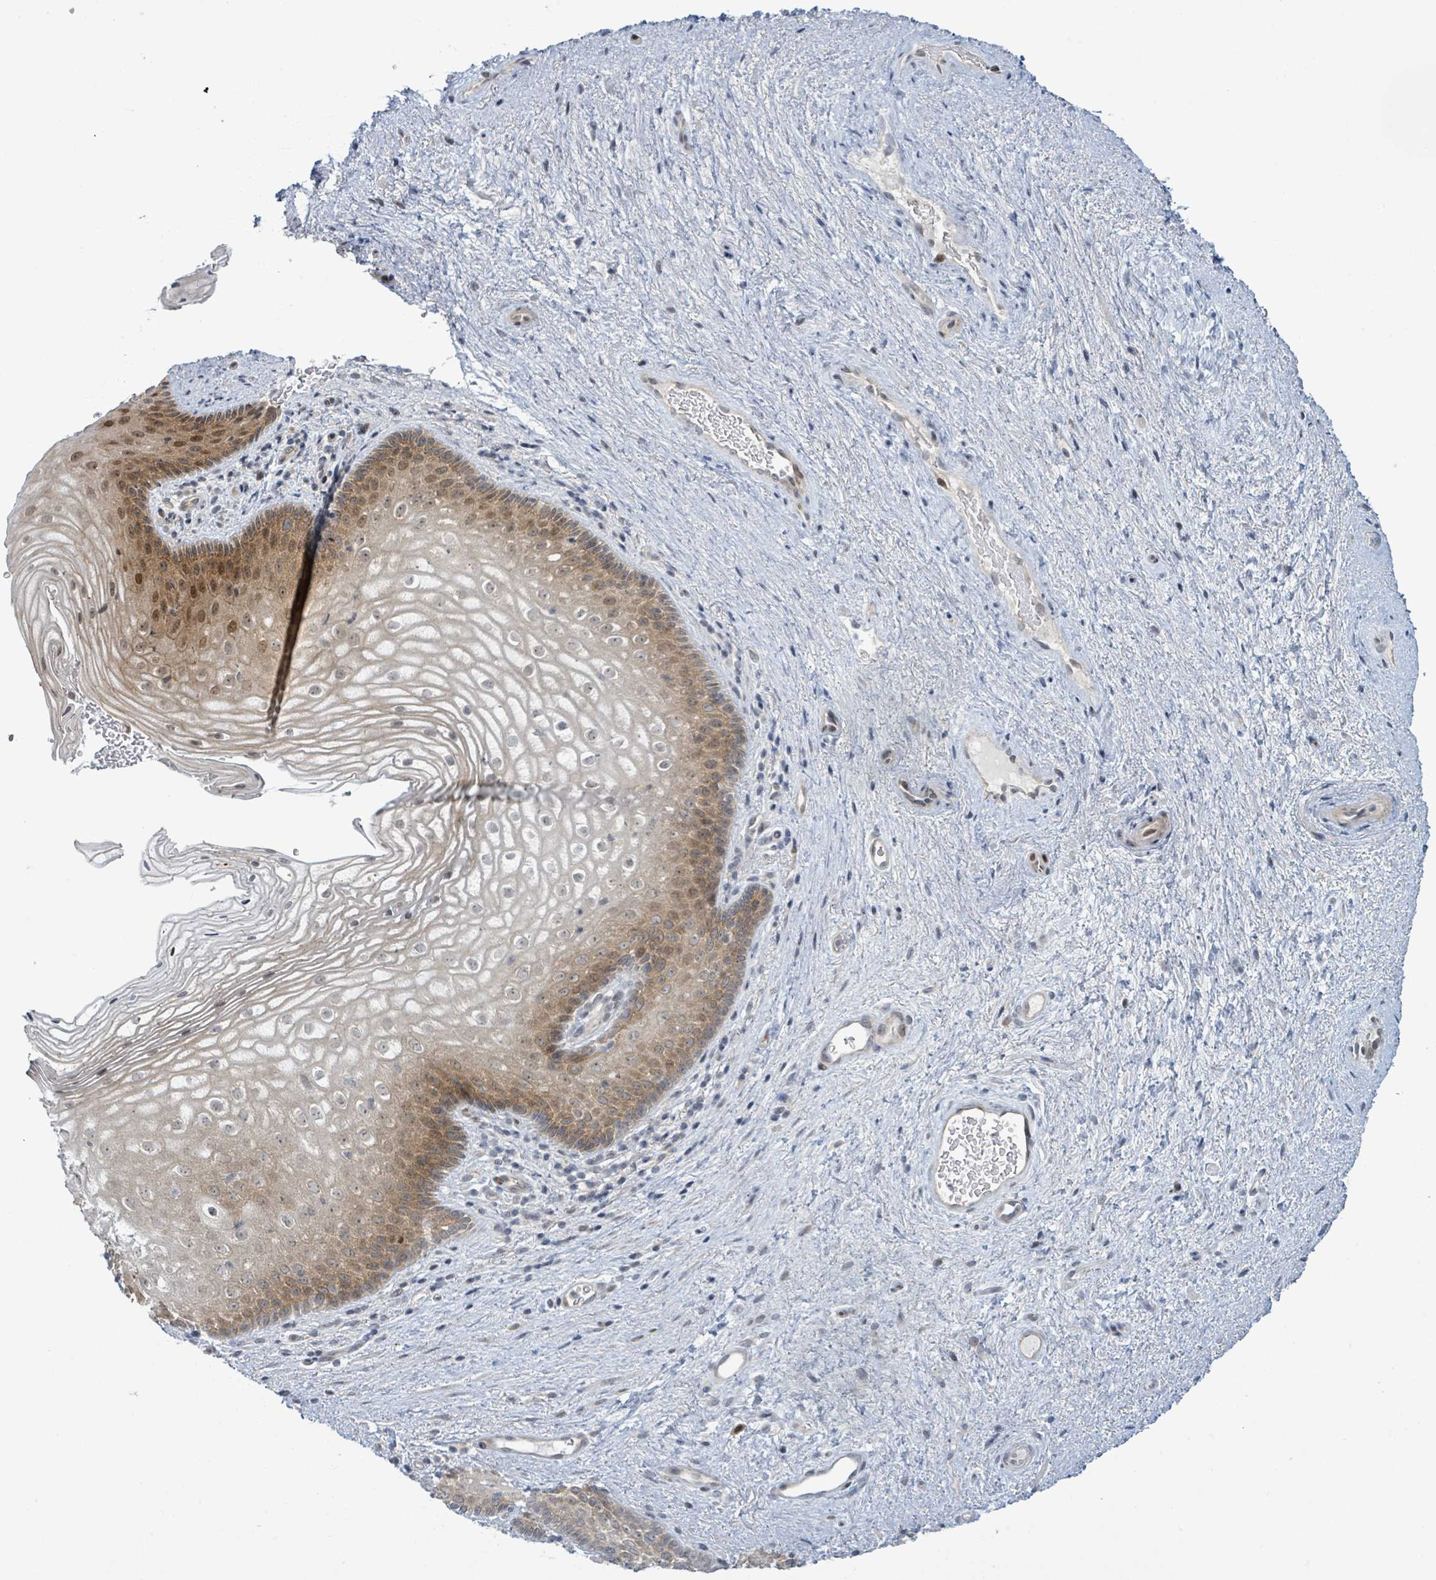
{"staining": {"intensity": "moderate", "quantity": "25%-75%", "location": "cytoplasmic/membranous"}, "tissue": "vagina", "cell_type": "Squamous epithelial cells", "image_type": "normal", "snomed": [{"axis": "morphology", "description": "Normal tissue, NOS"}, {"axis": "topography", "description": "Vagina"}], "caption": "Vagina stained with DAB immunohistochemistry shows medium levels of moderate cytoplasmic/membranous expression in about 25%-75% of squamous epithelial cells.", "gene": "RPL32", "patient": {"sex": "female", "age": 47}}